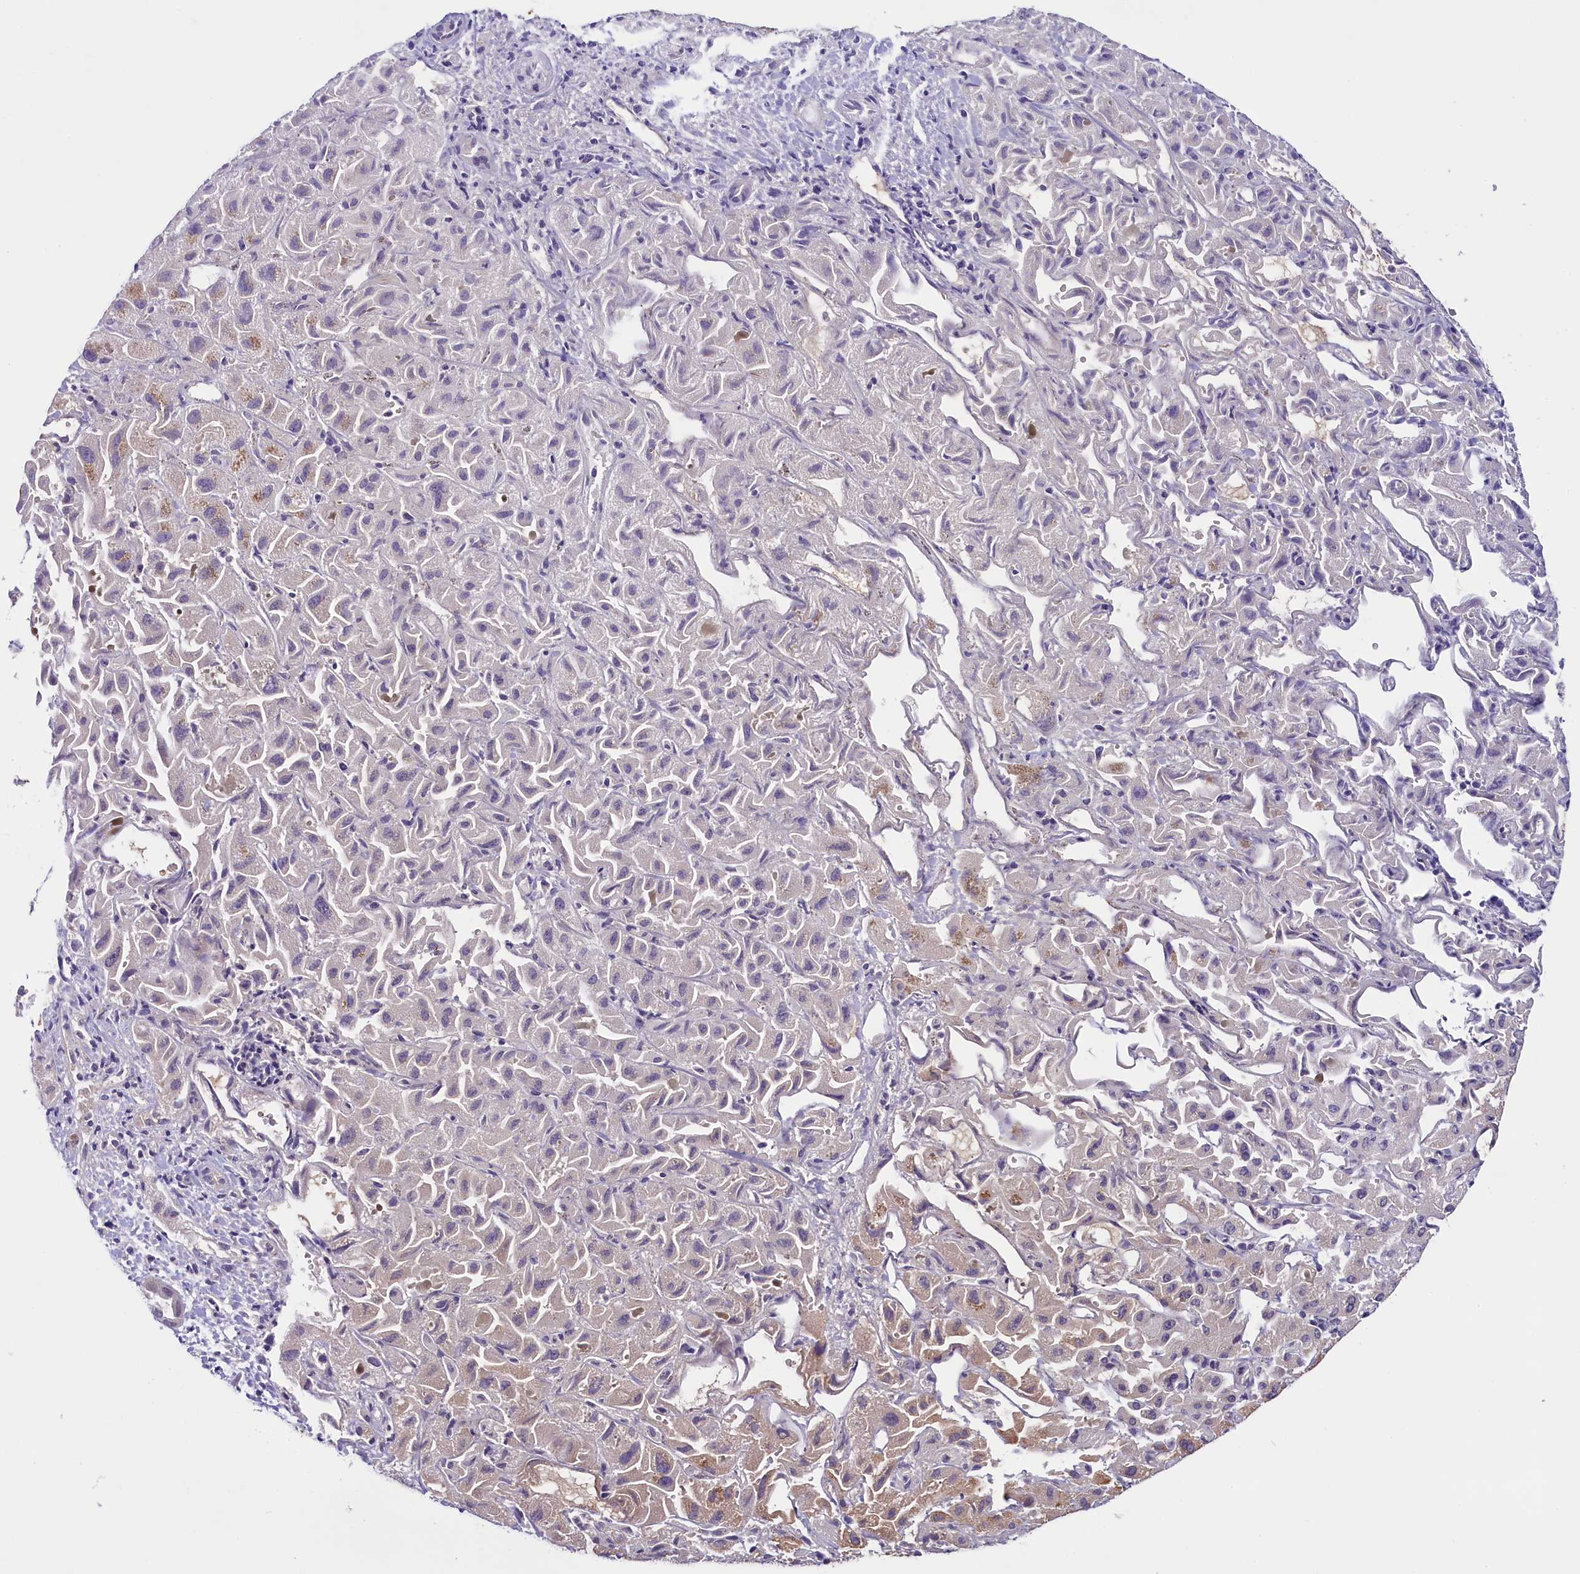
{"staining": {"intensity": "moderate", "quantity": "<25%", "location": "cytoplasmic/membranous,nuclear"}, "tissue": "liver cancer", "cell_type": "Tumor cells", "image_type": "cancer", "snomed": [{"axis": "morphology", "description": "Cholangiocarcinoma"}, {"axis": "topography", "description": "Liver"}], "caption": "Tumor cells reveal low levels of moderate cytoplasmic/membranous and nuclear staining in approximately <25% of cells in human liver cancer (cholangiocarcinoma).", "gene": "SLC7A6OS", "patient": {"sex": "female", "age": 52}}